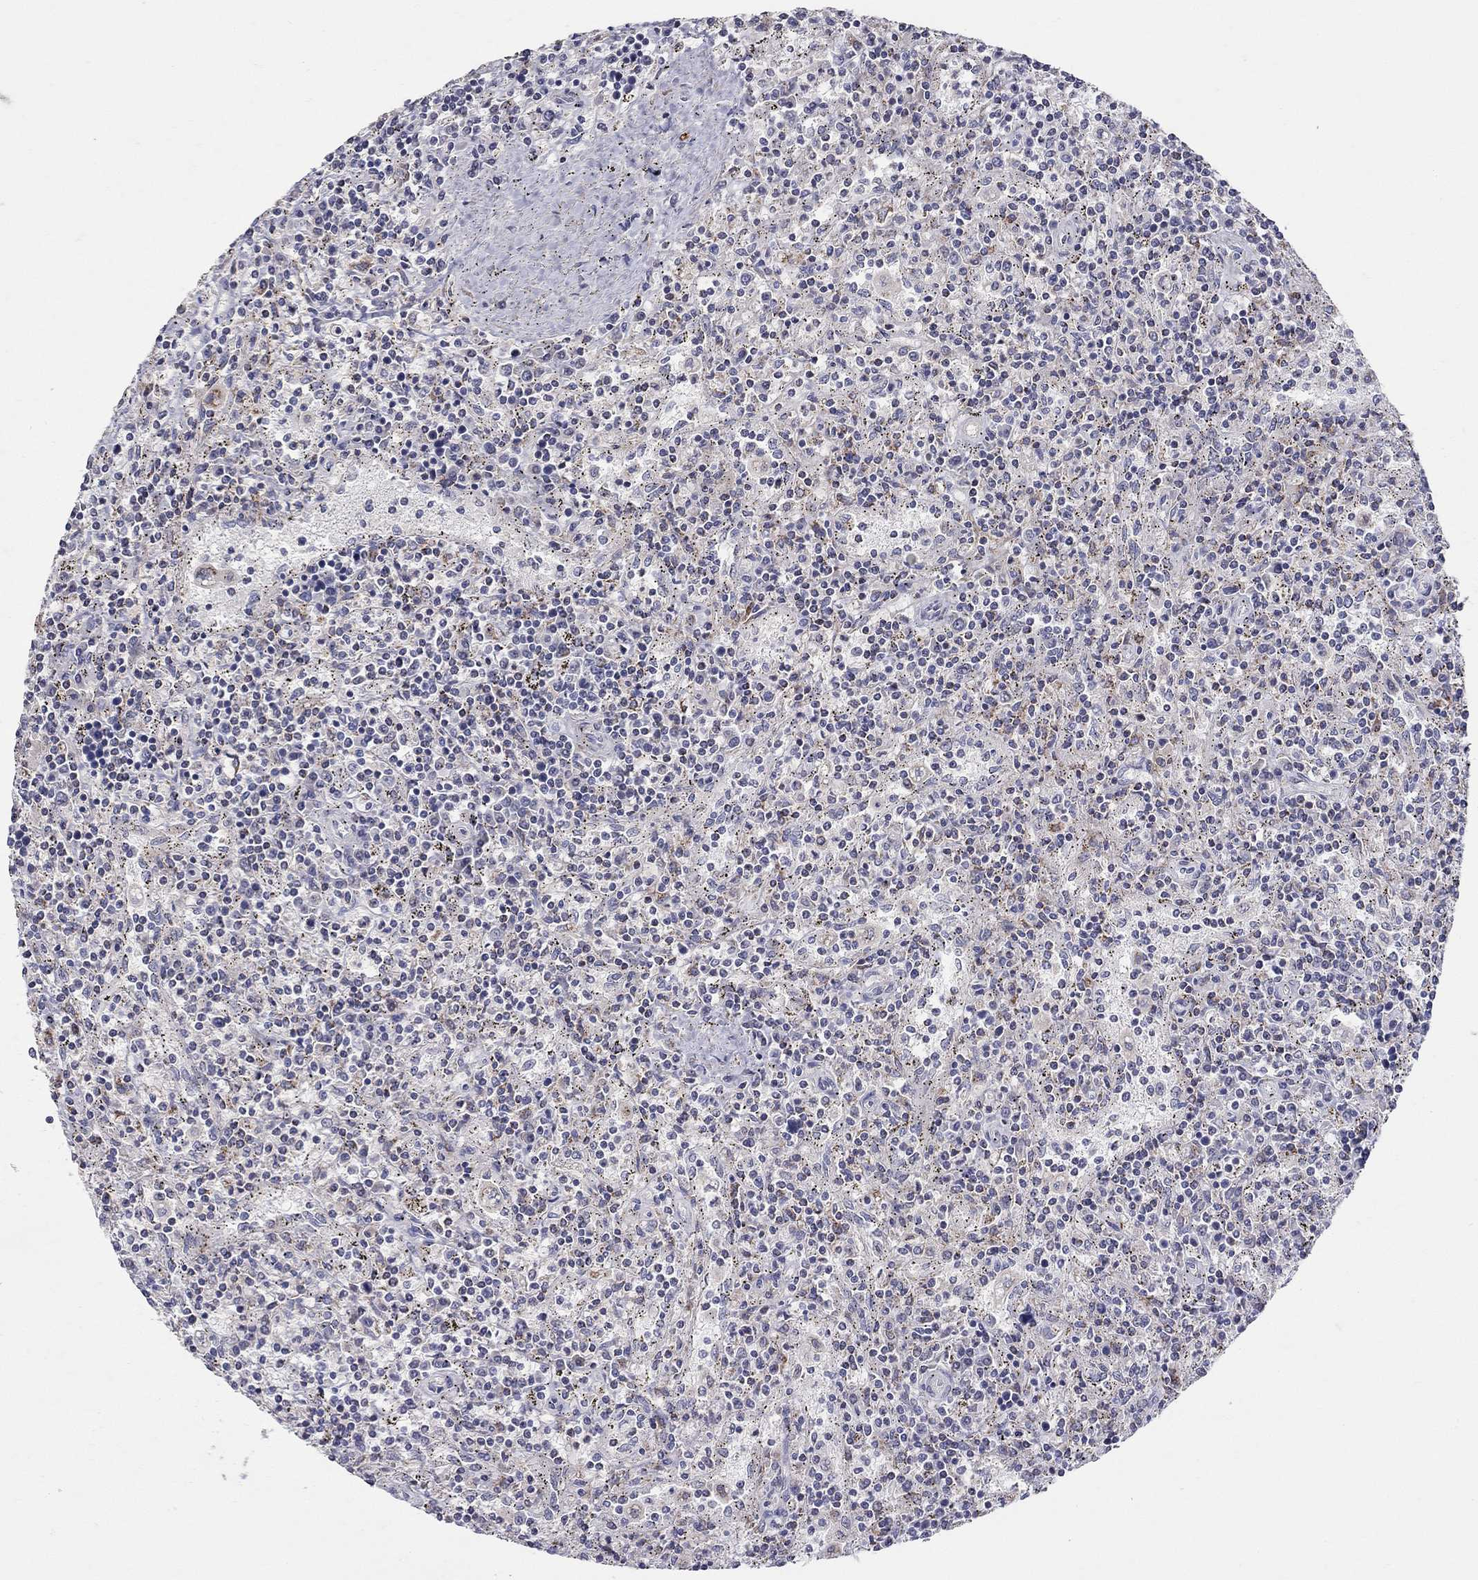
{"staining": {"intensity": "negative", "quantity": "none", "location": "none"}, "tissue": "lymphoma", "cell_type": "Tumor cells", "image_type": "cancer", "snomed": [{"axis": "morphology", "description": "Malignant lymphoma, non-Hodgkin's type, Low grade"}, {"axis": "topography", "description": "Spleen"}], "caption": "This is an IHC histopathology image of human low-grade malignant lymphoma, non-Hodgkin's type. There is no expression in tumor cells.", "gene": "HMX2", "patient": {"sex": "male", "age": 62}}